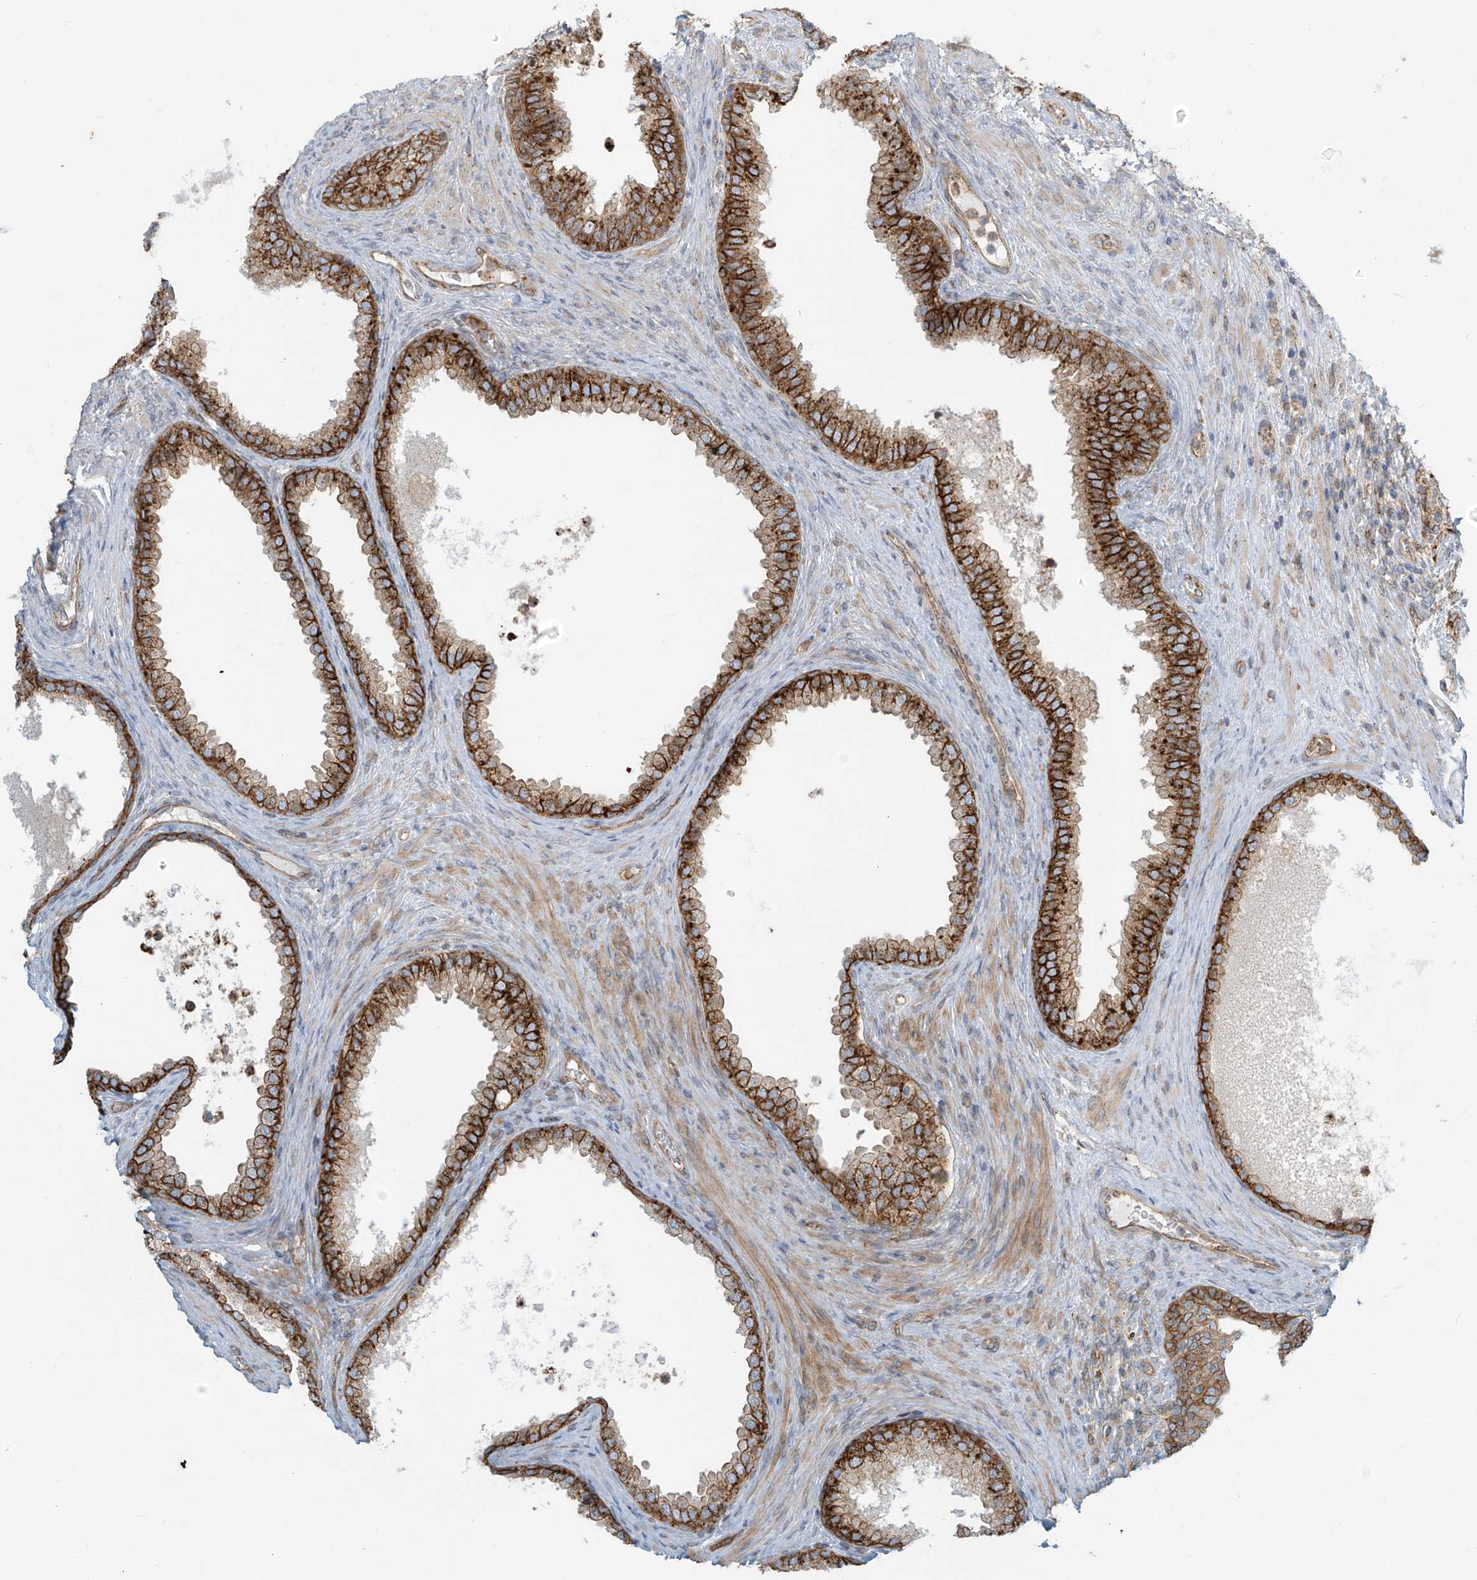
{"staining": {"intensity": "strong", "quantity": "25%-75%", "location": "cytoplasmic/membranous"}, "tissue": "prostate", "cell_type": "Glandular cells", "image_type": "normal", "snomed": [{"axis": "morphology", "description": "Normal tissue, NOS"}, {"axis": "topography", "description": "Prostate"}], "caption": "Protein analysis of unremarkable prostate displays strong cytoplasmic/membranous staining in about 25%-75% of glandular cells. The protein of interest is stained brown, and the nuclei are stained in blue (DAB IHC with brightfield microscopy, high magnification).", "gene": "LZTS3", "patient": {"sex": "male", "age": 76}}